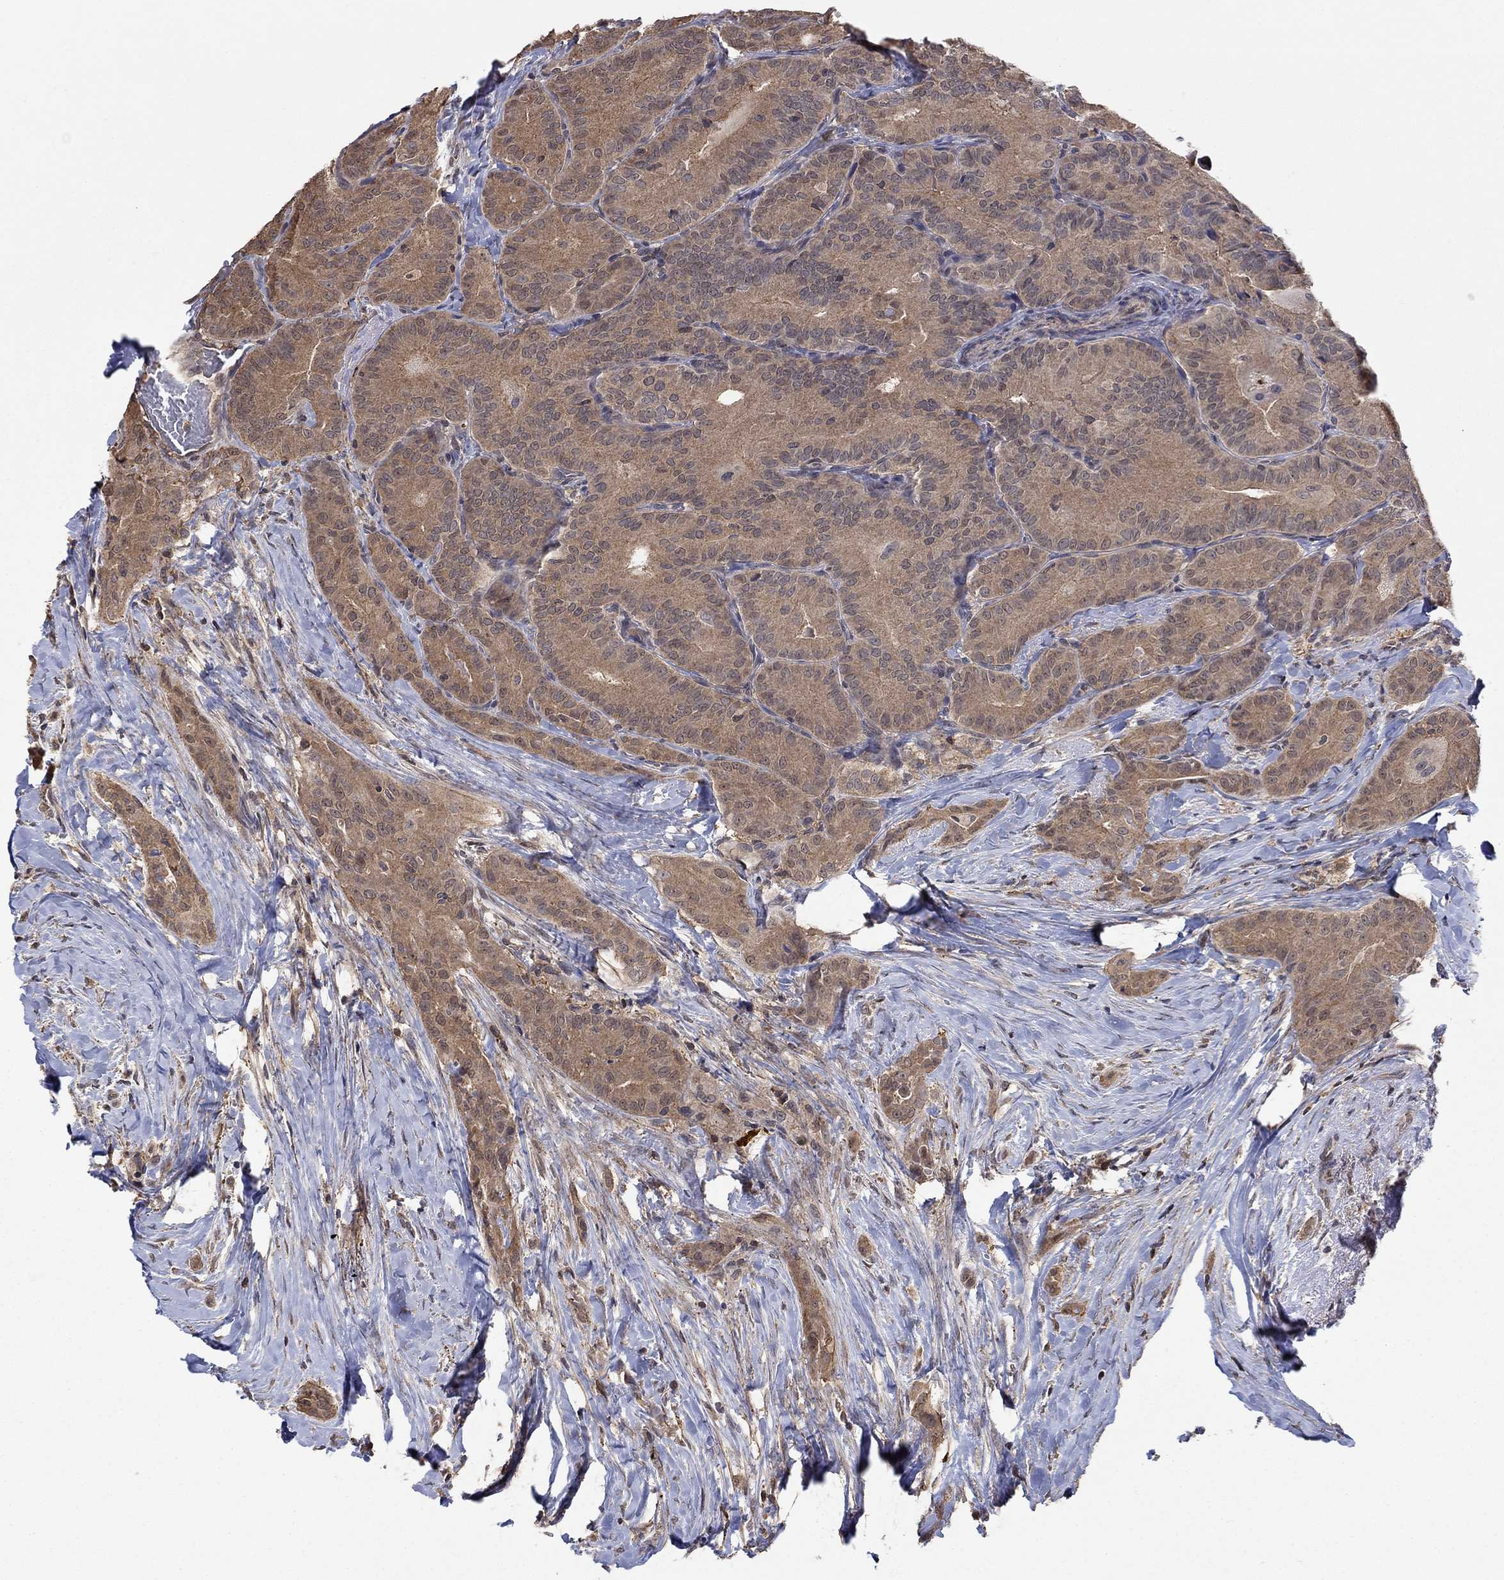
{"staining": {"intensity": "weak", "quantity": ">75%", "location": "cytoplasmic/membranous"}, "tissue": "thyroid cancer", "cell_type": "Tumor cells", "image_type": "cancer", "snomed": [{"axis": "morphology", "description": "Papillary adenocarcinoma, NOS"}, {"axis": "topography", "description": "Thyroid gland"}], "caption": "This micrograph exhibits IHC staining of thyroid cancer (papillary adenocarcinoma), with low weak cytoplasmic/membranous expression in about >75% of tumor cells.", "gene": "RNF114", "patient": {"sex": "male", "age": 61}}